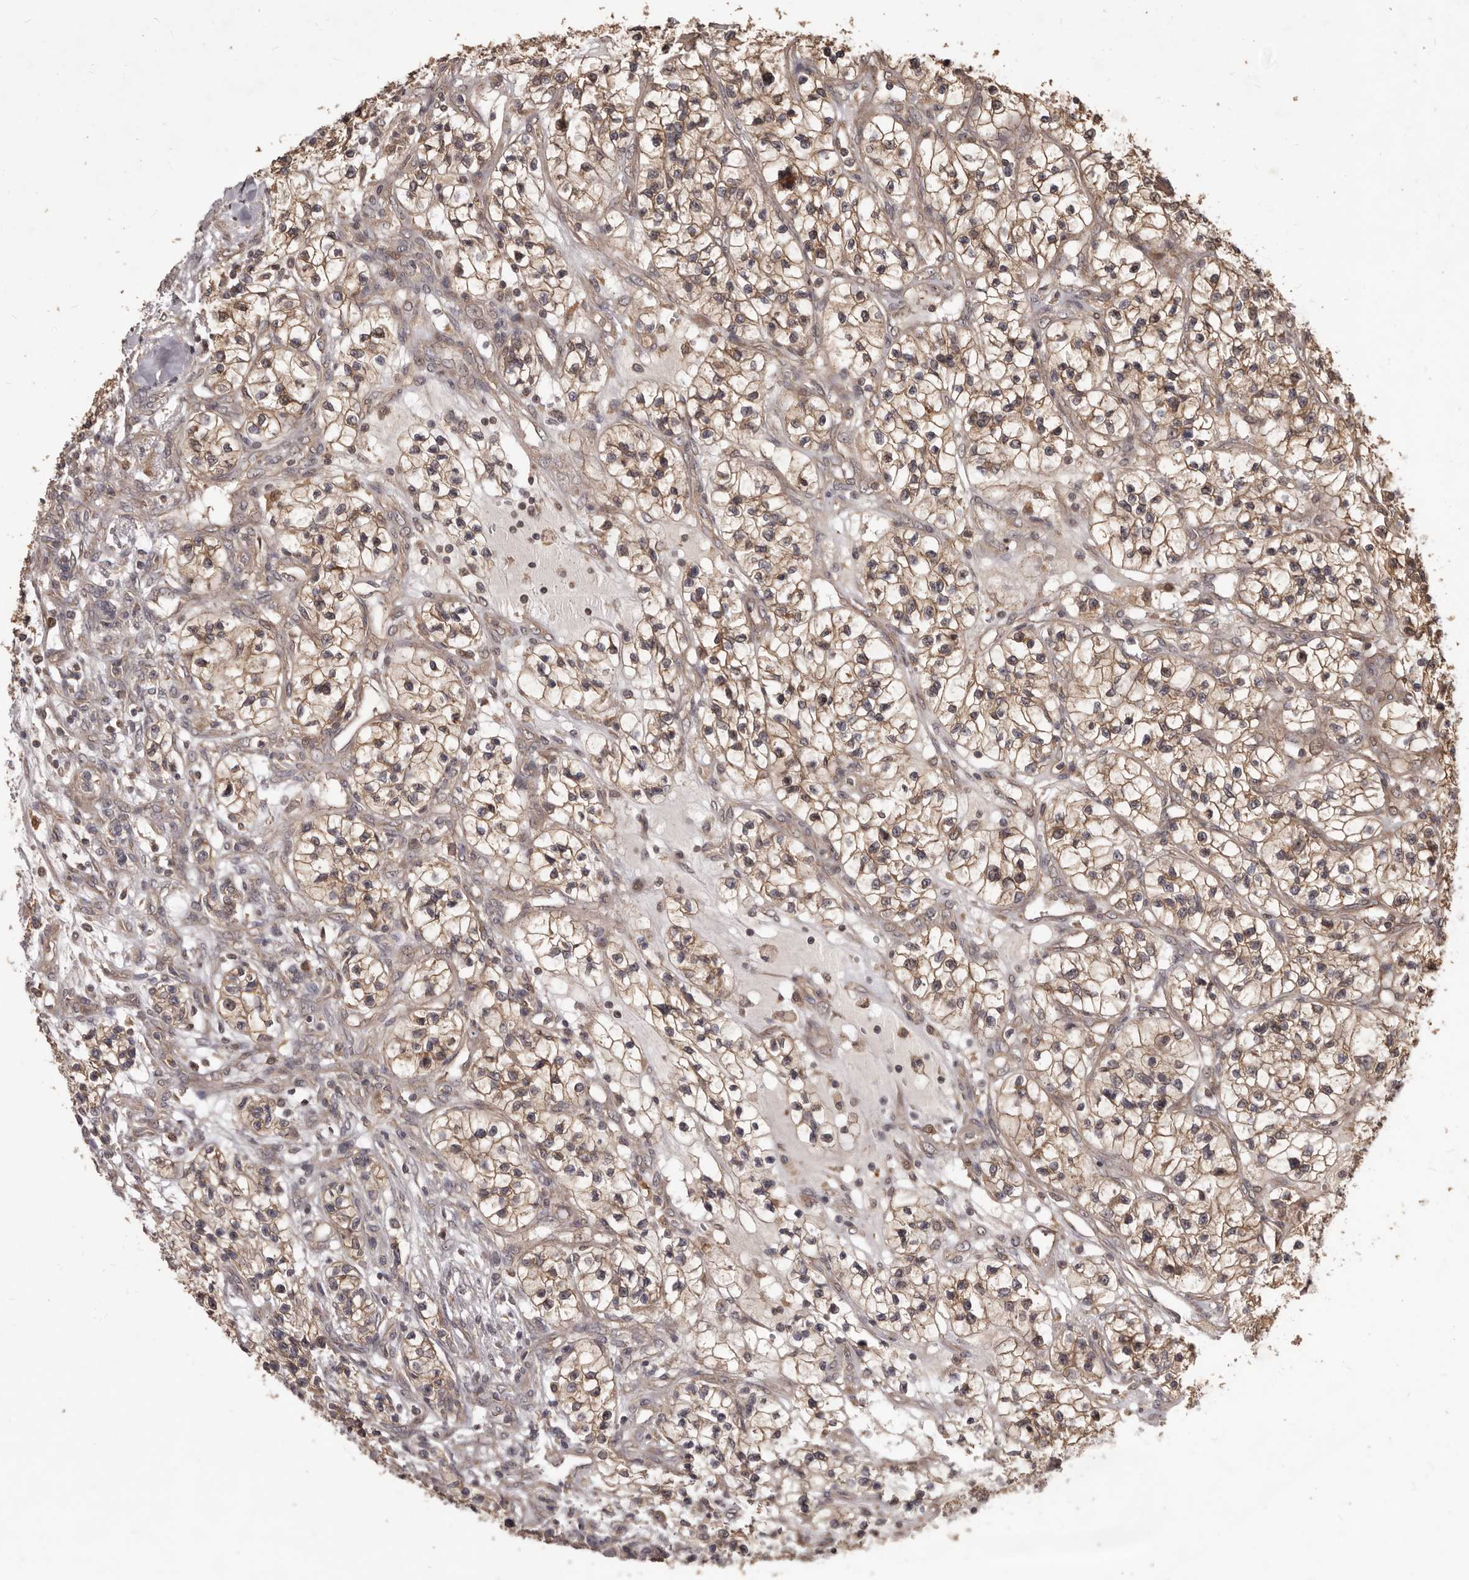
{"staining": {"intensity": "moderate", "quantity": ">75%", "location": "cytoplasmic/membranous"}, "tissue": "renal cancer", "cell_type": "Tumor cells", "image_type": "cancer", "snomed": [{"axis": "morphology", "description": "Adenocarcinoma, NOS"}, {"axis": "topography", "description": "Kidney"}], "caption": "Human renal cancer stained with a protein marker exhibits moderate staining in tumor cells.", "gene": "MTO1", "patient": {"sex": "female", "age": 57}}